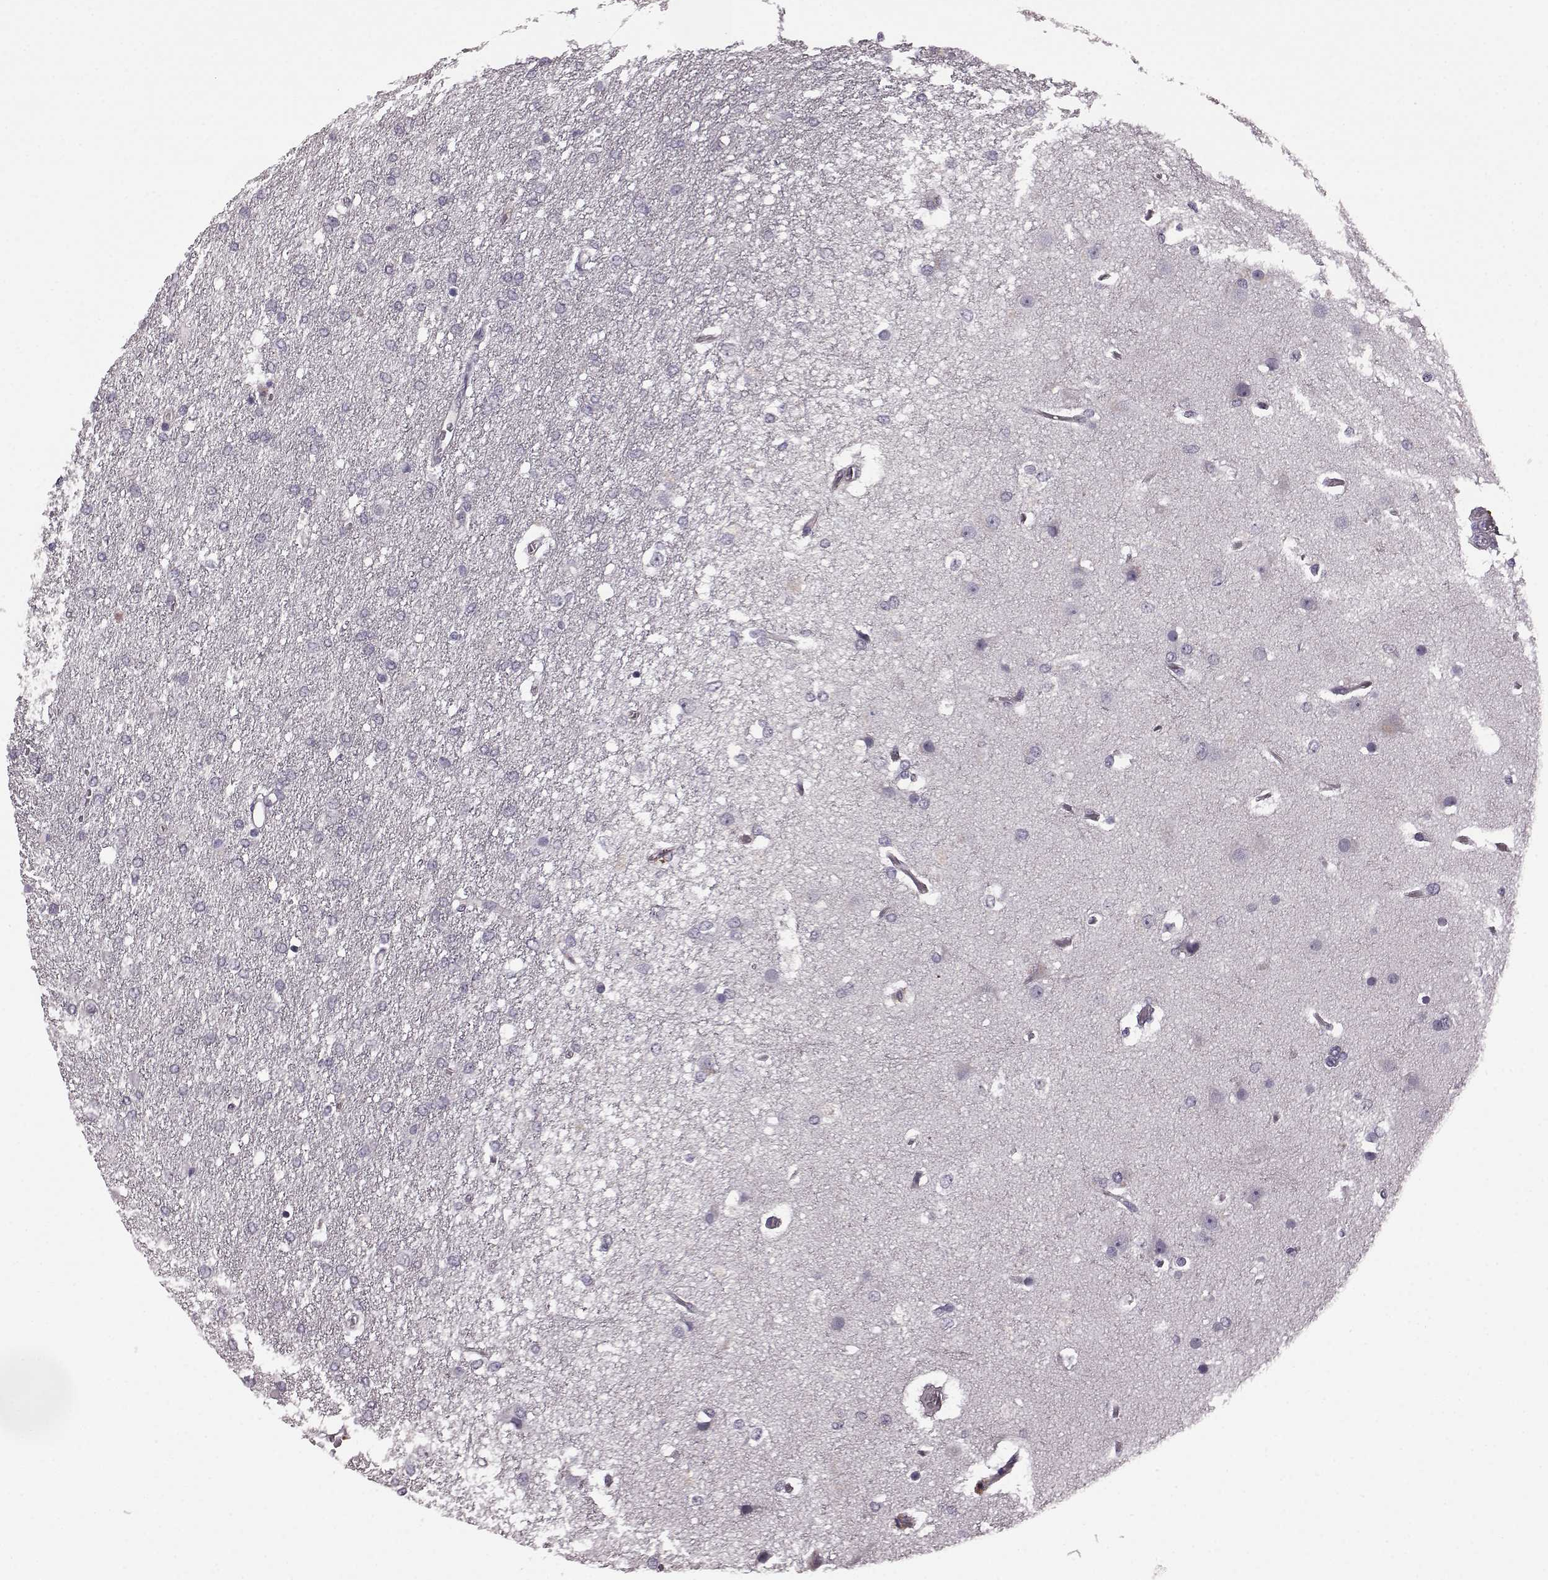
{"staining": {"intensity": "negative", "quantity": "none", "location": "none"}, "tissue": "glioma", "cell_type": "Tumor cells", "image_type": "cancer", "snomed": [{"axis": "morphology", "description": "Glioma, malignant, High grade"}, {"axis": "topography", "description": "Brain"}], "caption": "This is an IHC image of human malignant glioma (high-grade). There is no expression in tumor cells.", "gene": "GRK1", "patient": {"sex": "female", "age": 61}}